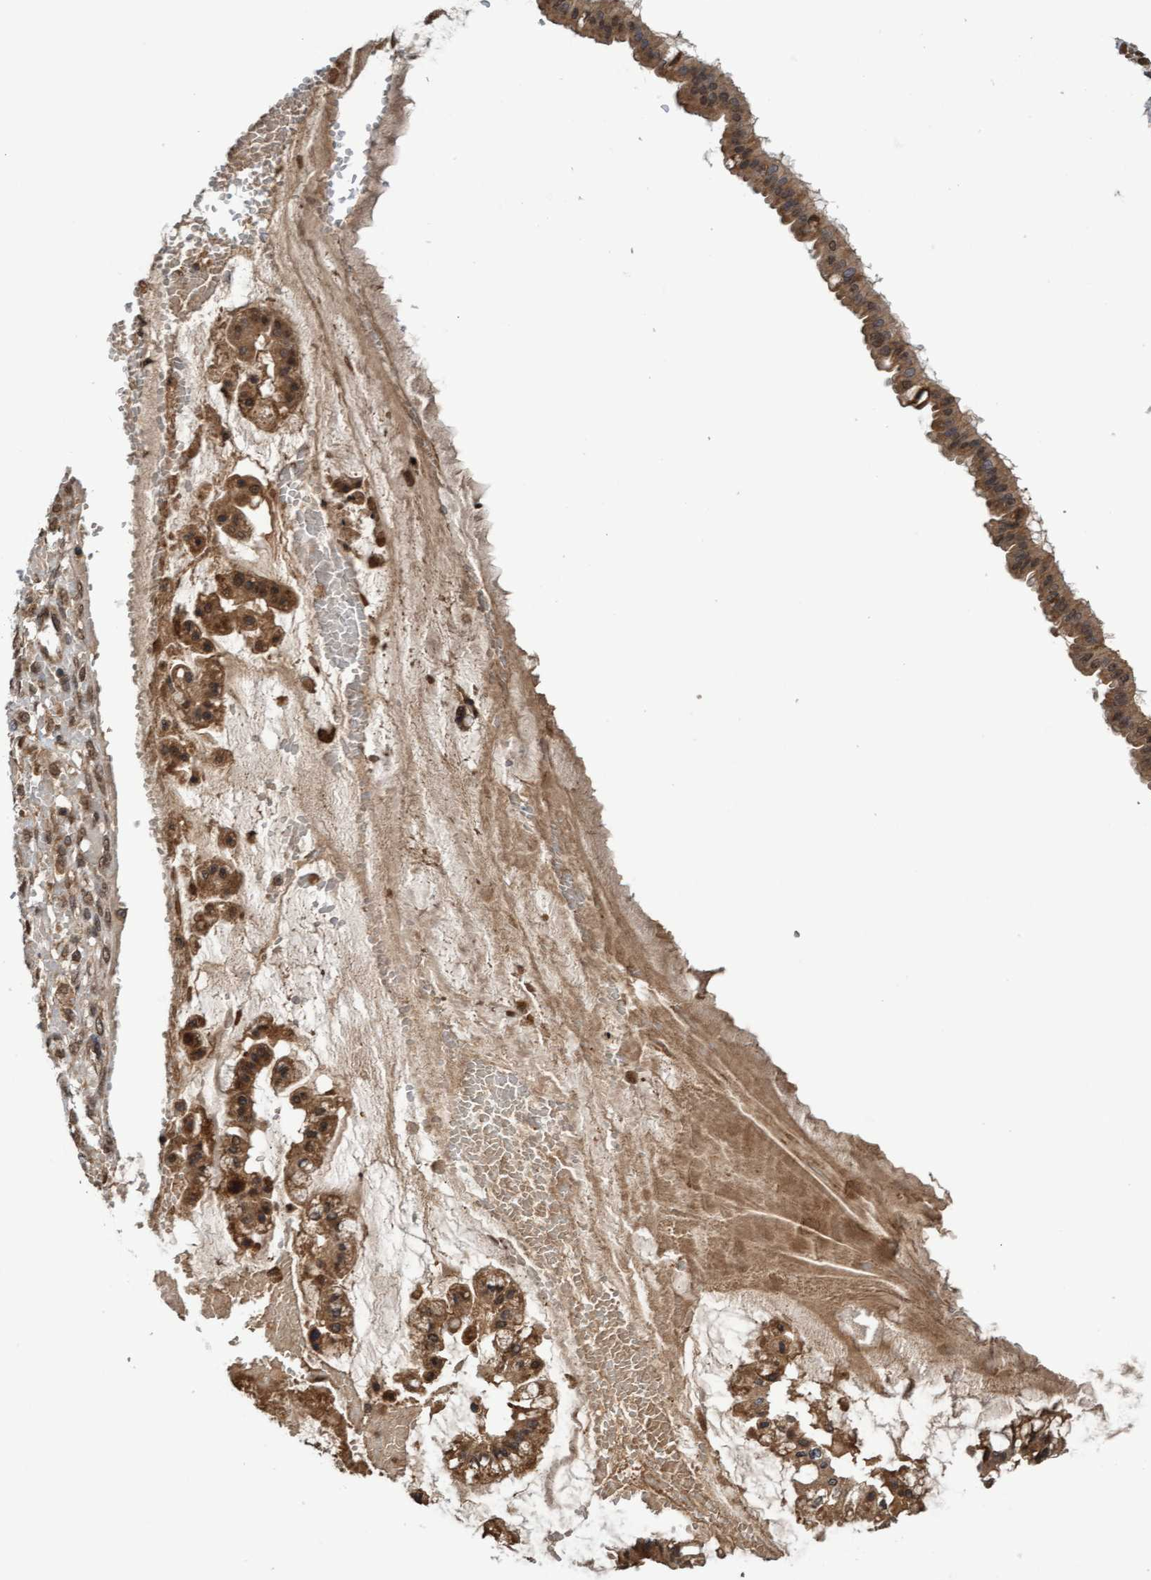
{"staining": {"intensity": "moderate", "quantity": ">75%", "location": "cytoplasmic/membranous,nuclear"}, "tissue": "ovarian cancer", "cell_type": "Tumor cells", "image_type": "cancer", "snomed": [{"axis": "morphology", "description": "Cystadenocarcinoma, mucinous, NOS"}, {"axis": "topography", "description": "Ovary"}], "caption": "Ovarian mucinous cystadenocarcinoma was stained to show a protein in brown. There is medium levels of moderate cytoplasmic/membranous and nuclear expression in about >75% of tumor cells. (DAB (3,3'-diaminobenzidine) IHC, brown staining for protein, blue staining for nuclei).", "gene": "WASF1", "patient": {"sex": "female", "age": 73}}